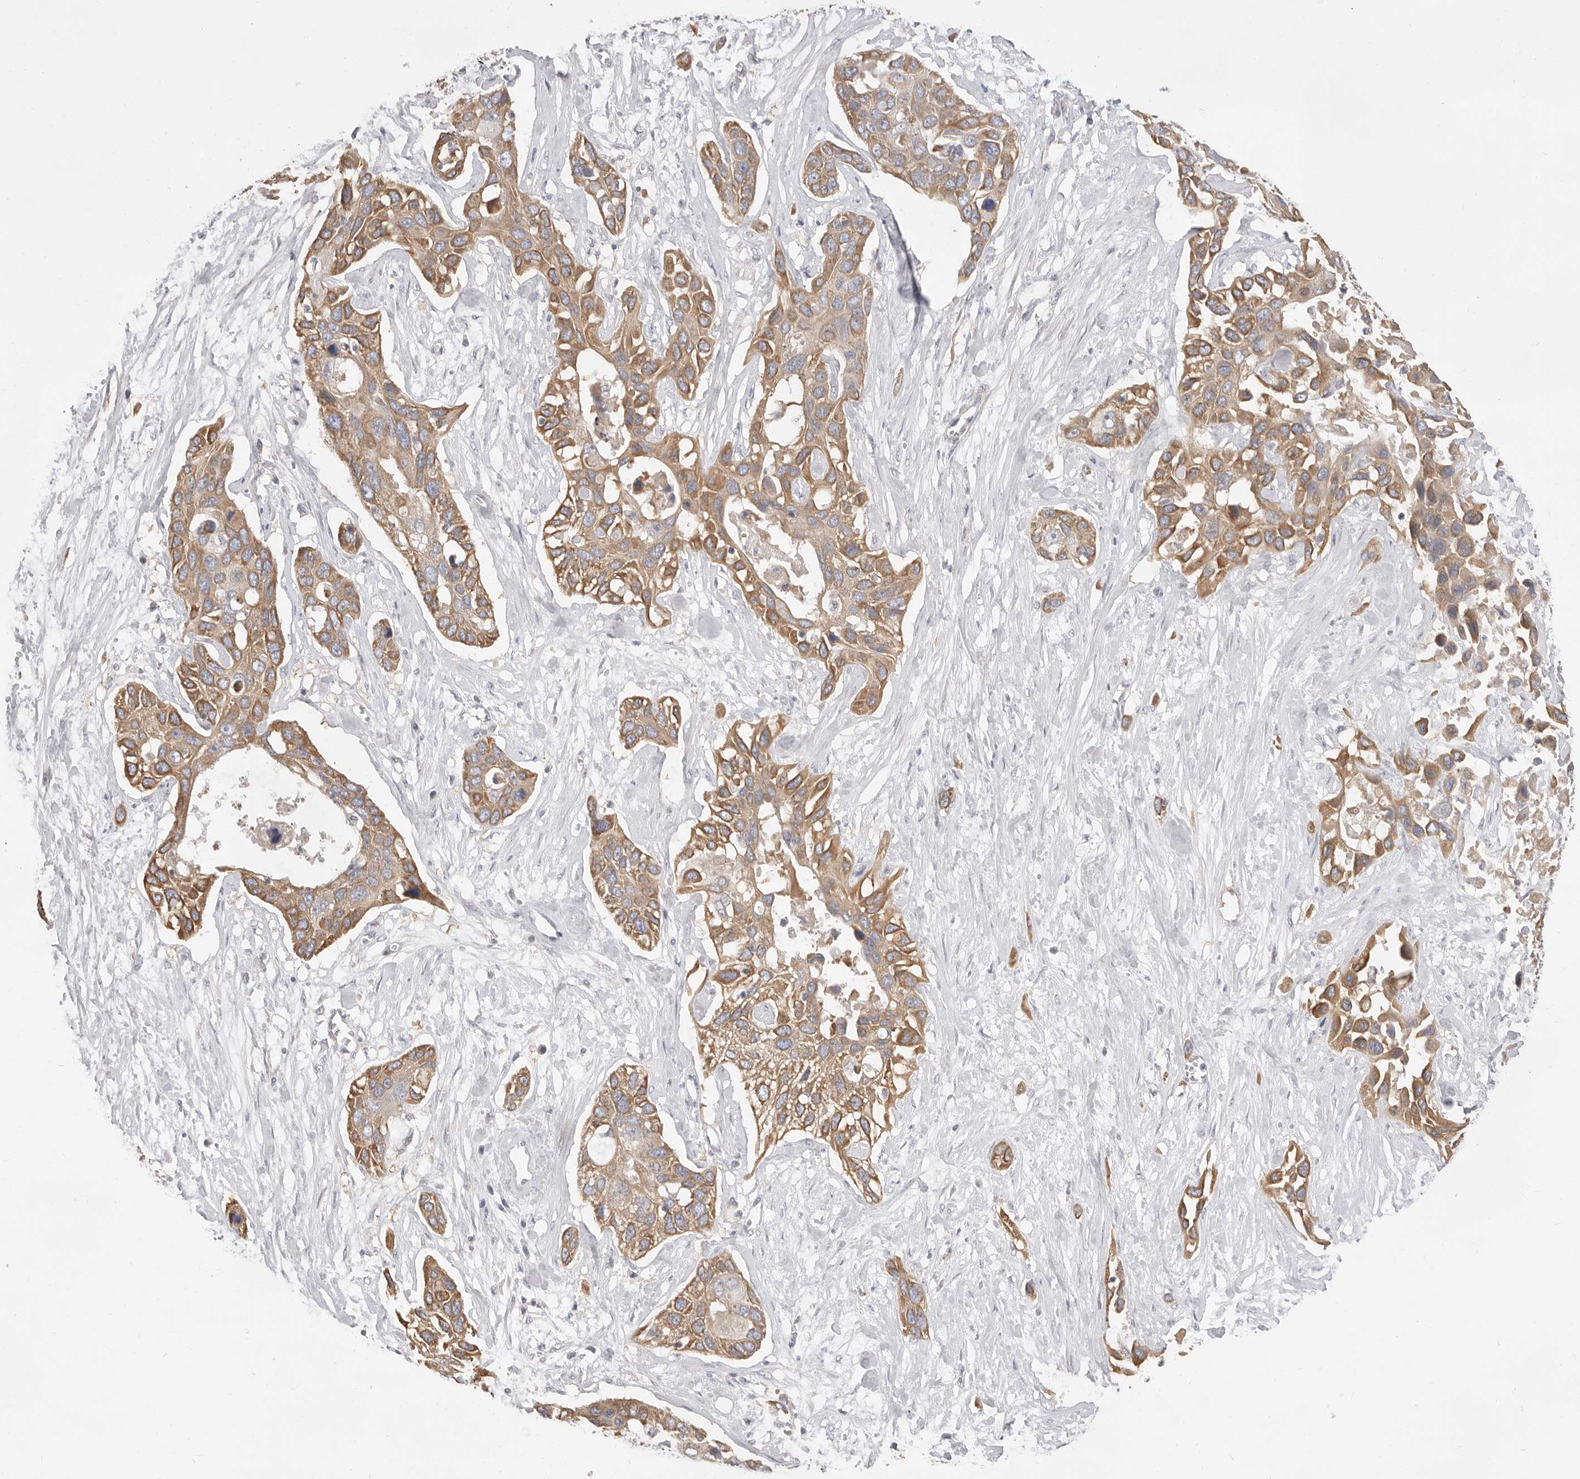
{"staining": {"intensity": "moderate", "quantity": ">75%", "location": "cytoplasmic/membranous"}, "tissue": "pancreatic cancer", "cell_type": "Tumor cells", "image_type": "cancer", "snomed": [{"axis": "morphology", "description": "Adenocarcinoma, NOS"}, {"axis": "topography", "description": "Pancreas"}], "caption": "Protein expression analysis of human pancreatic cancer (adenocarcinoma) reveals moderate cytoplasmic/membranous staining in approximately >75% of tumor cells.", "gene": "USH1C", "patient": {"sex": "female", "age": 60}}